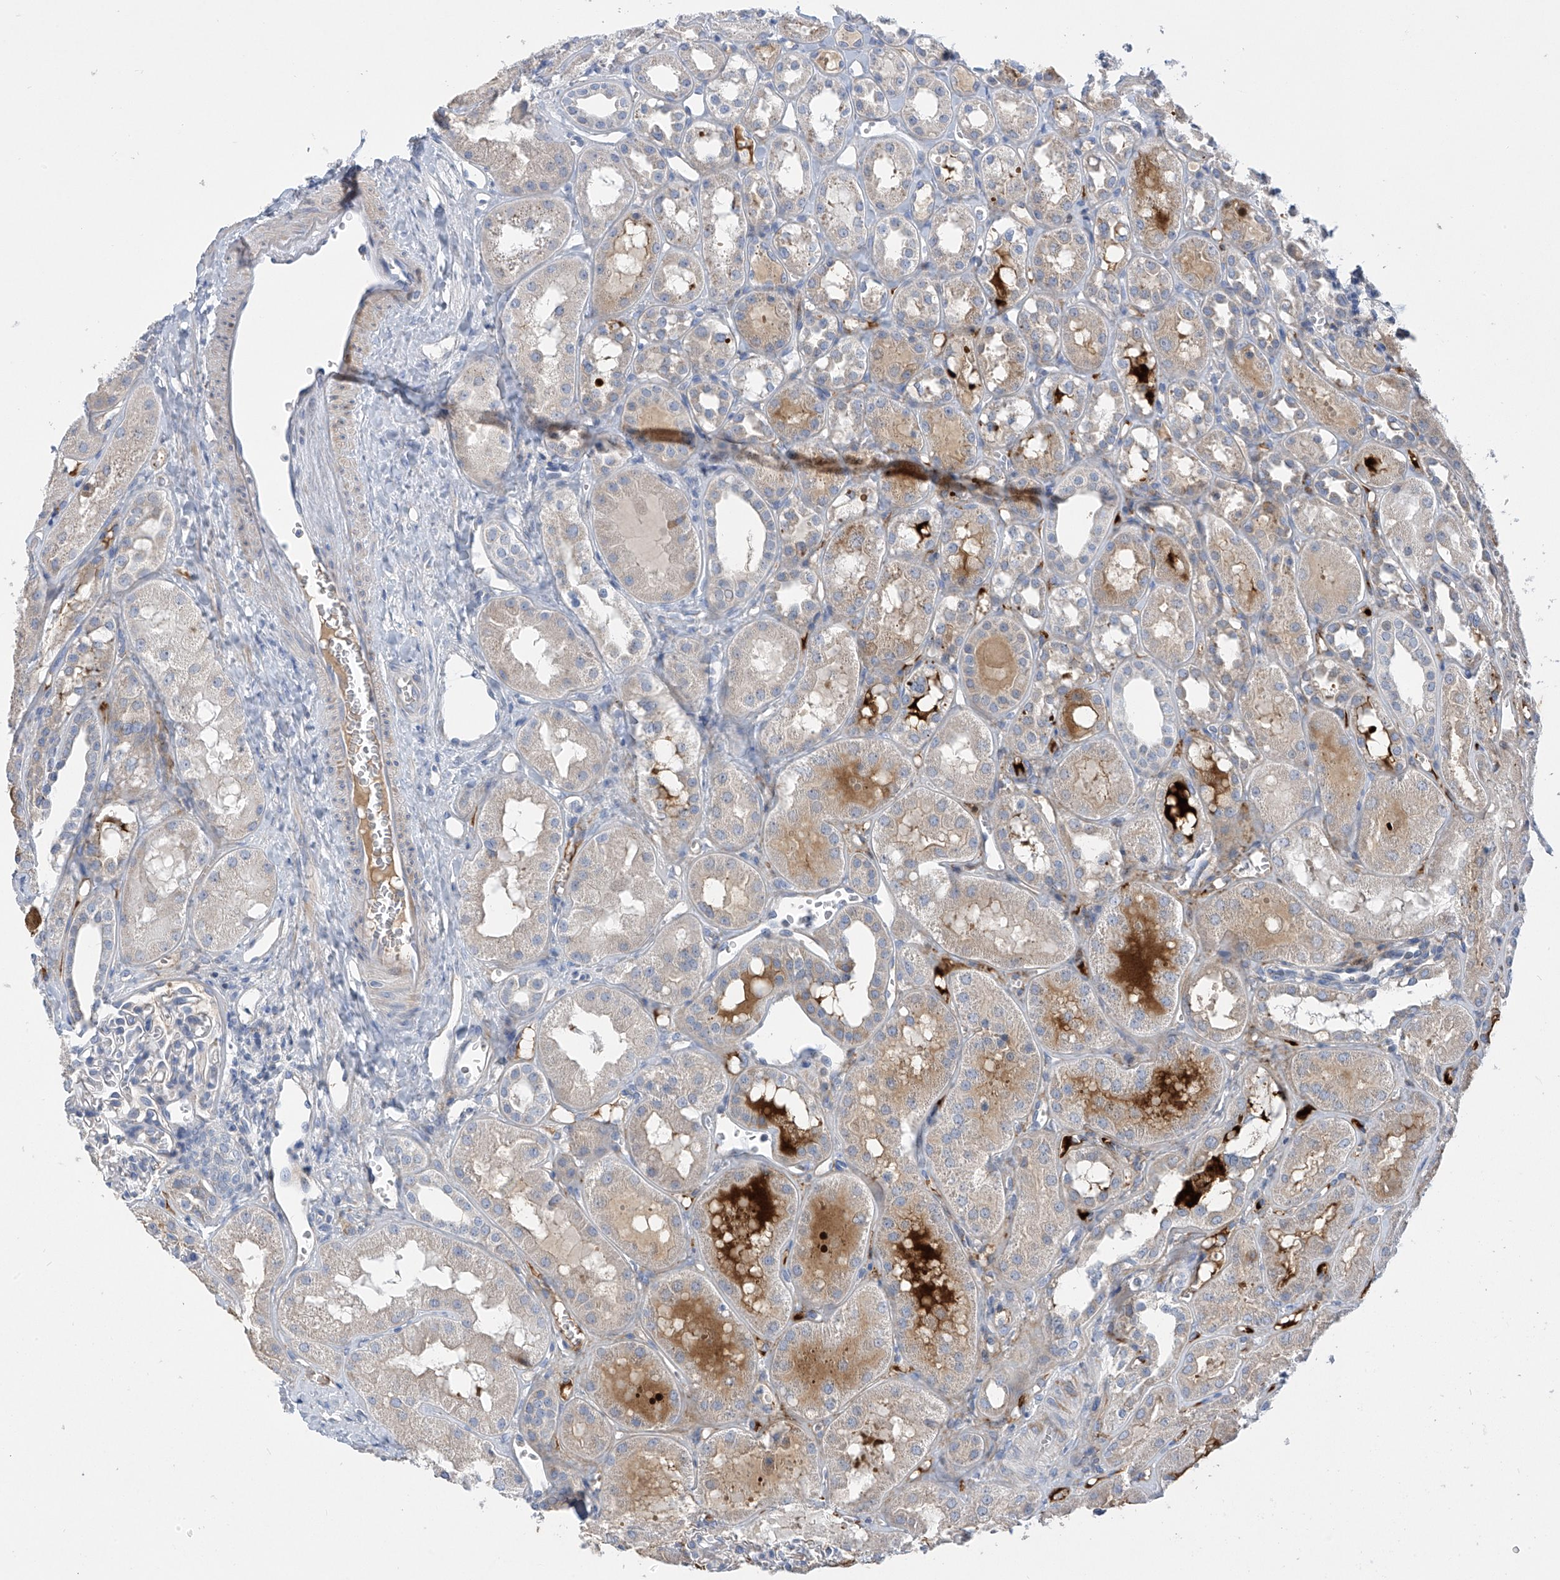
{"staining": {"intensity": "negative", "quantity": "none", "location": "none"}, "tissue": "kidney", "cell_type": "Cells in glomeruli", "image_type": "normal", "snomed": [{"axis": "morphology", "description": "Normal tissue, NOS"}, {"axis": "topography", "description": "Kidney"}], "caption": "The IHC histopathology image has no significant expression in cells in glomeruli of kidney.", "gene": "SLCO4A1", "patient": {"sex": "male", "age": 16}}